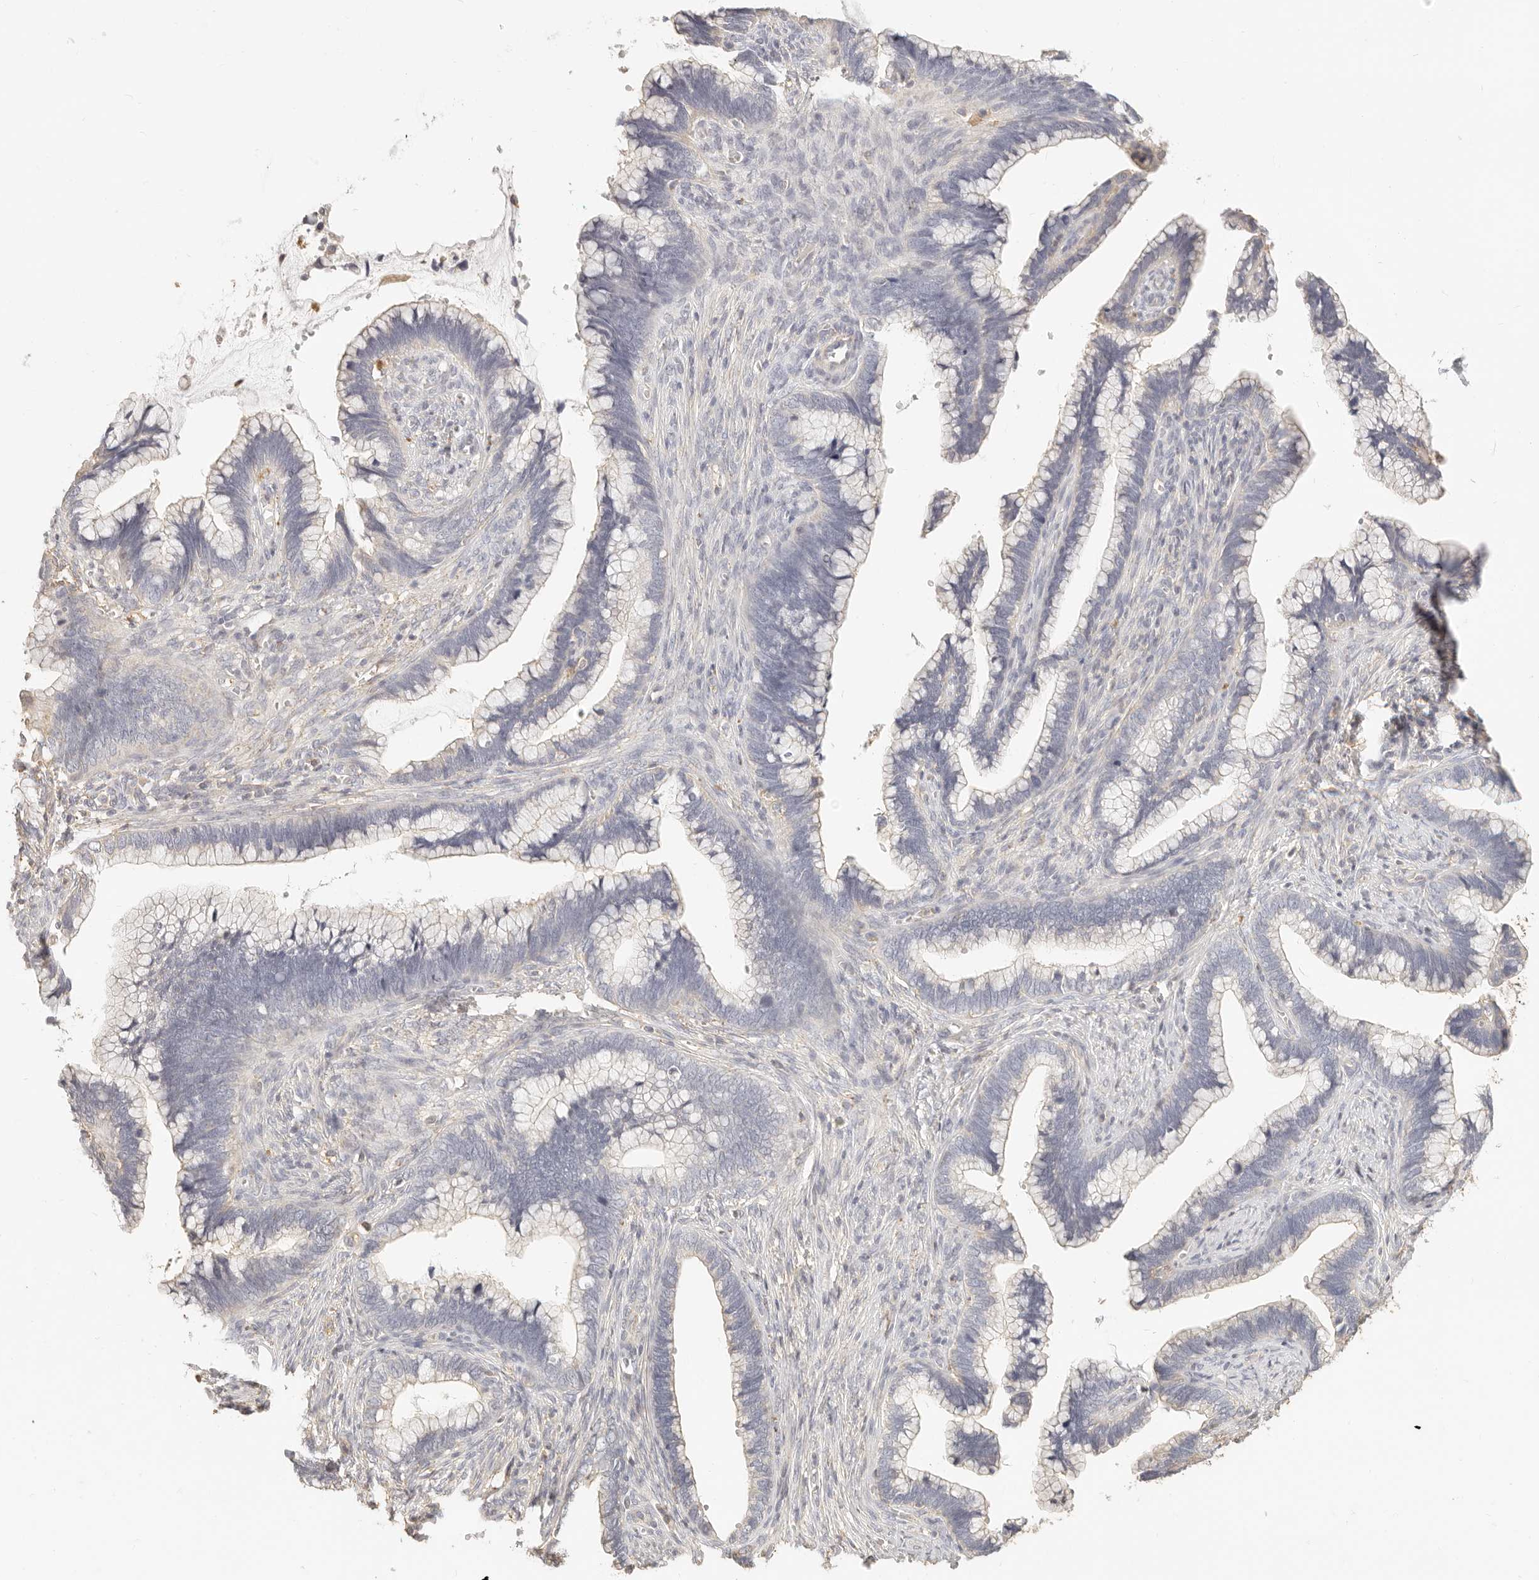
{"staining": {"intensity": "negative", "quantity": "none", "location": "none"}, "tissue": "cervical cancer", "cell_type": "Tumor cells", "image_type": "cancer", "snomed": [{"axis": "morphology", "description": "Adenocarcinoma, NOS"}, {"axis": "topography", "description": "Cervix"}], "caption": "This is an immunohistochemistry photomicrograph of adenocarcinoma (cervical). There is no expression in tumor cells.", "gene": "CNMD", "patient": {"sex": "female", "age": 44}}